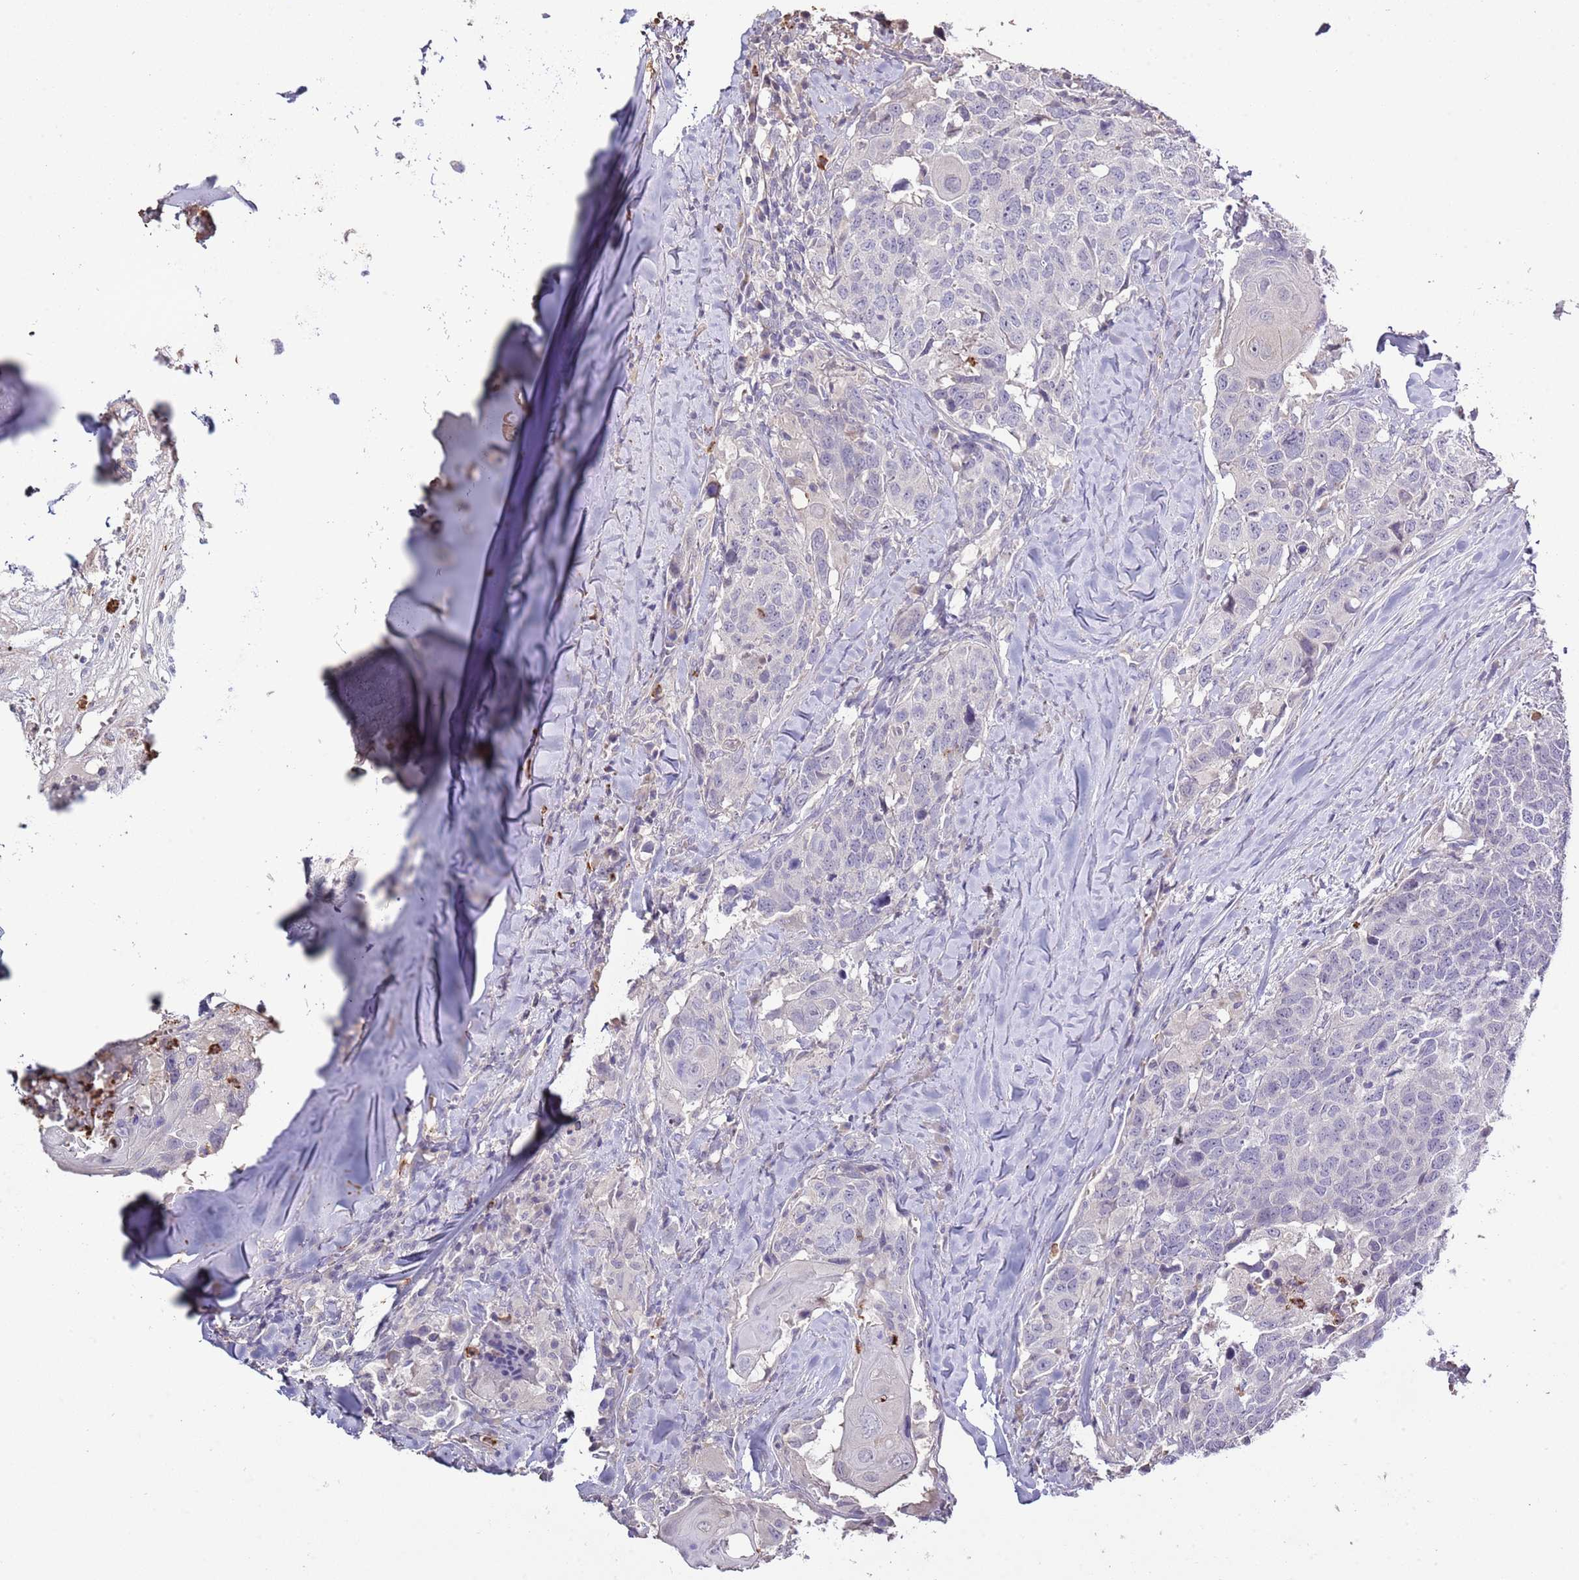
{"staining": {"intensity": "negative", "quantity": "none", "location": "none"}, "tissue": "head and neck cancer", "cell_type": "Tumor cells", "image_type": "cancer", "snomed": [{"axis": "morphology", "description": "Normal tissue, NOS"}, {"axis": "morphology", "description": "Squamous cell carcinoma, NOS"}, {"axis": "topography", "description": "Skeletal muscle"}, {"axis": "topography", "description": "Vascular tissue"}, {"axis": "topography", "description": "Peripheral nerve tissue"}, {"axis": "topography", "description": "Head-Neck"}], "caption": "This is an immunohistochemistry (IHC) histopathology image of human squamous cell carcinoma (head and neck). There is no expression in tumor cells.", "gene": "P2RY13", "patient": {"sex": "male", "age": 66}}